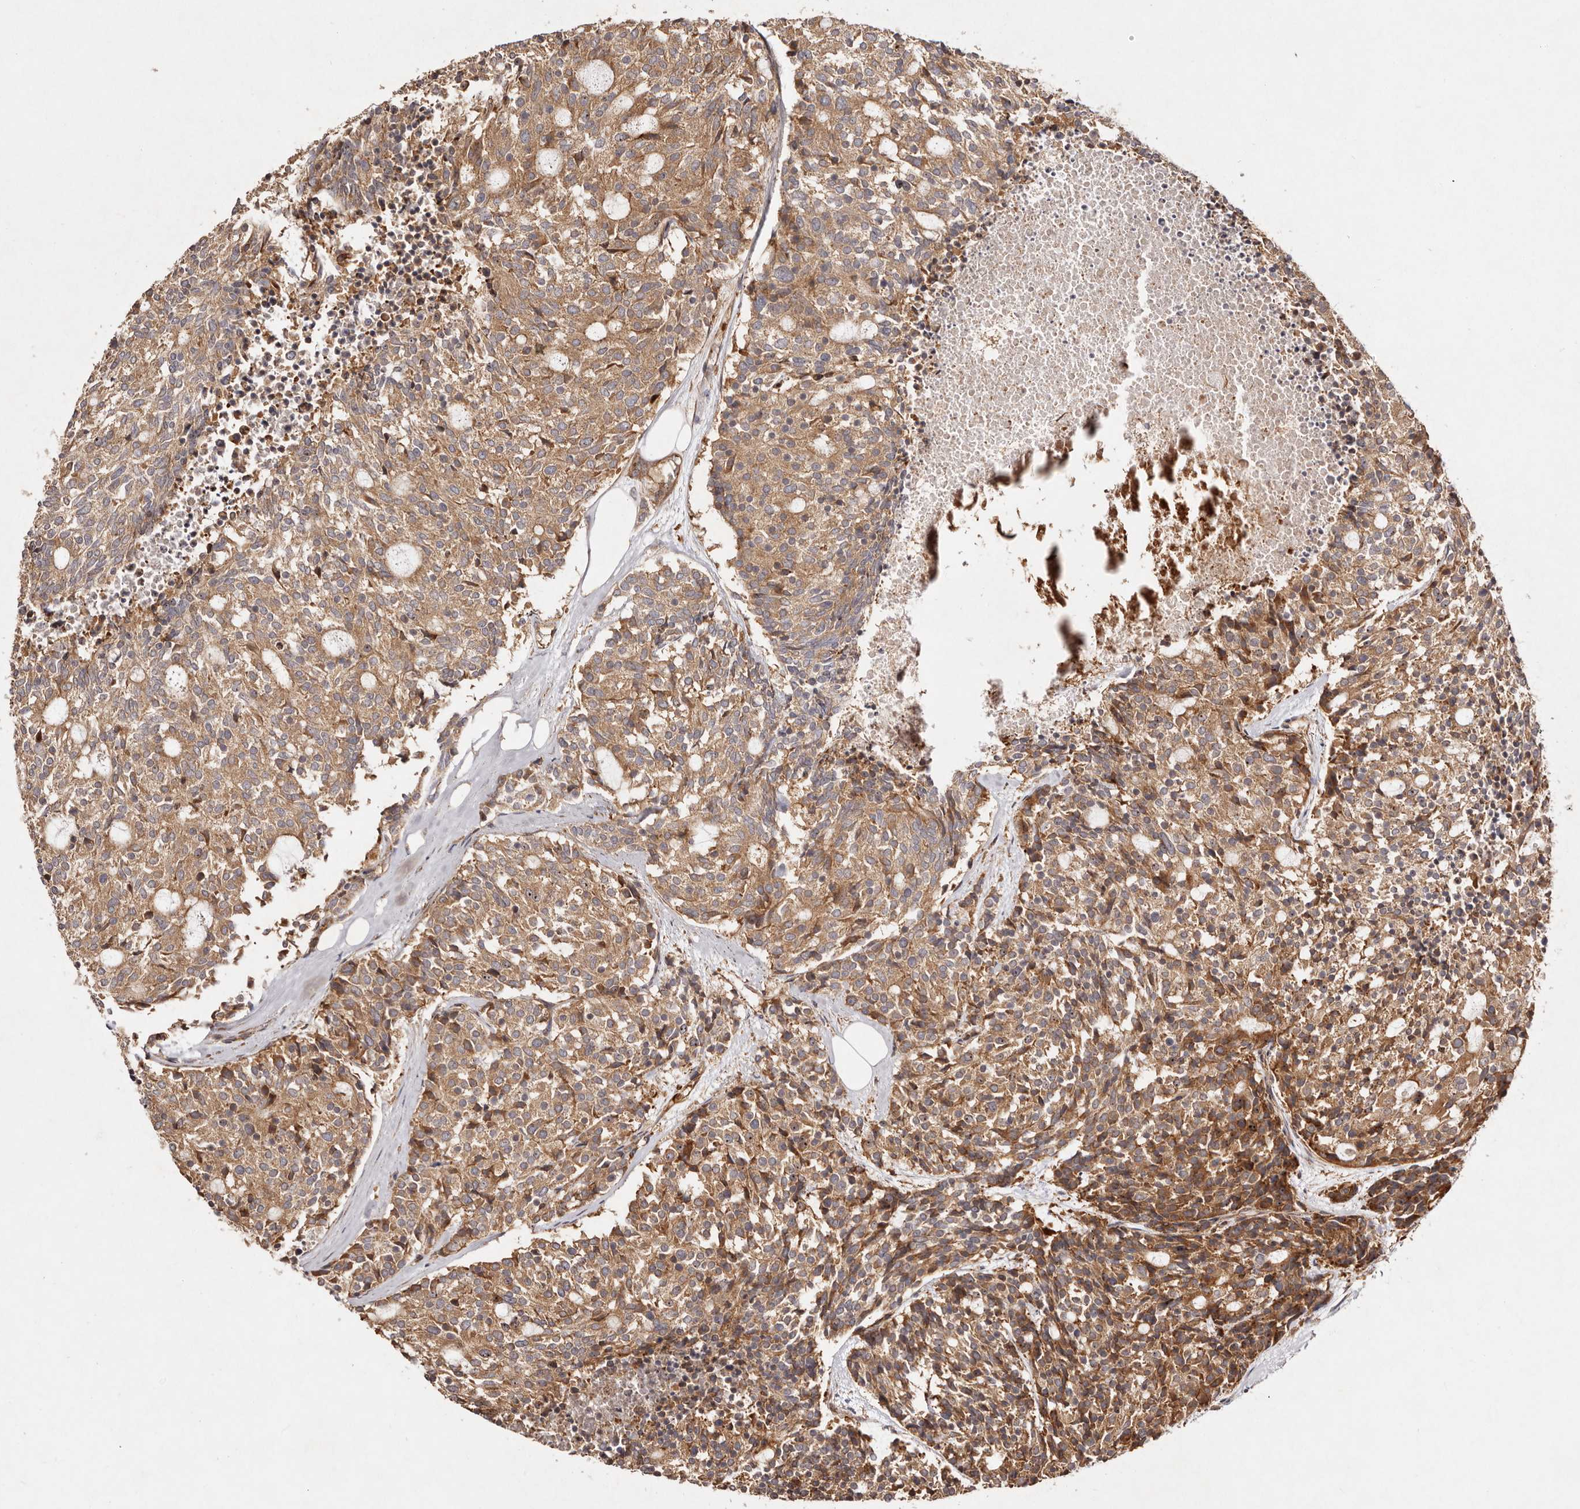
{"staining": {"intensity": "moderate", "quantity": ">75%", "location": "cytoplasmic/membranous"}, "tissue": "carcinoid", "cell_type": "Tumor cells", "image_type": "cancer", "snomed": [{"axis": "morphology", "description": "Carcinoid, malignant, NOS"}, {"axis": "topography", "description": "Pancreas"}], "caption": "About >75% of tumor cells in human carcinoid reveal moderate cytoplasmic/membranous protein expression as visualized by brown immunohistochemical staining.", "gene": "RPS6", "patient": {"sex": "female", "age": 54}}